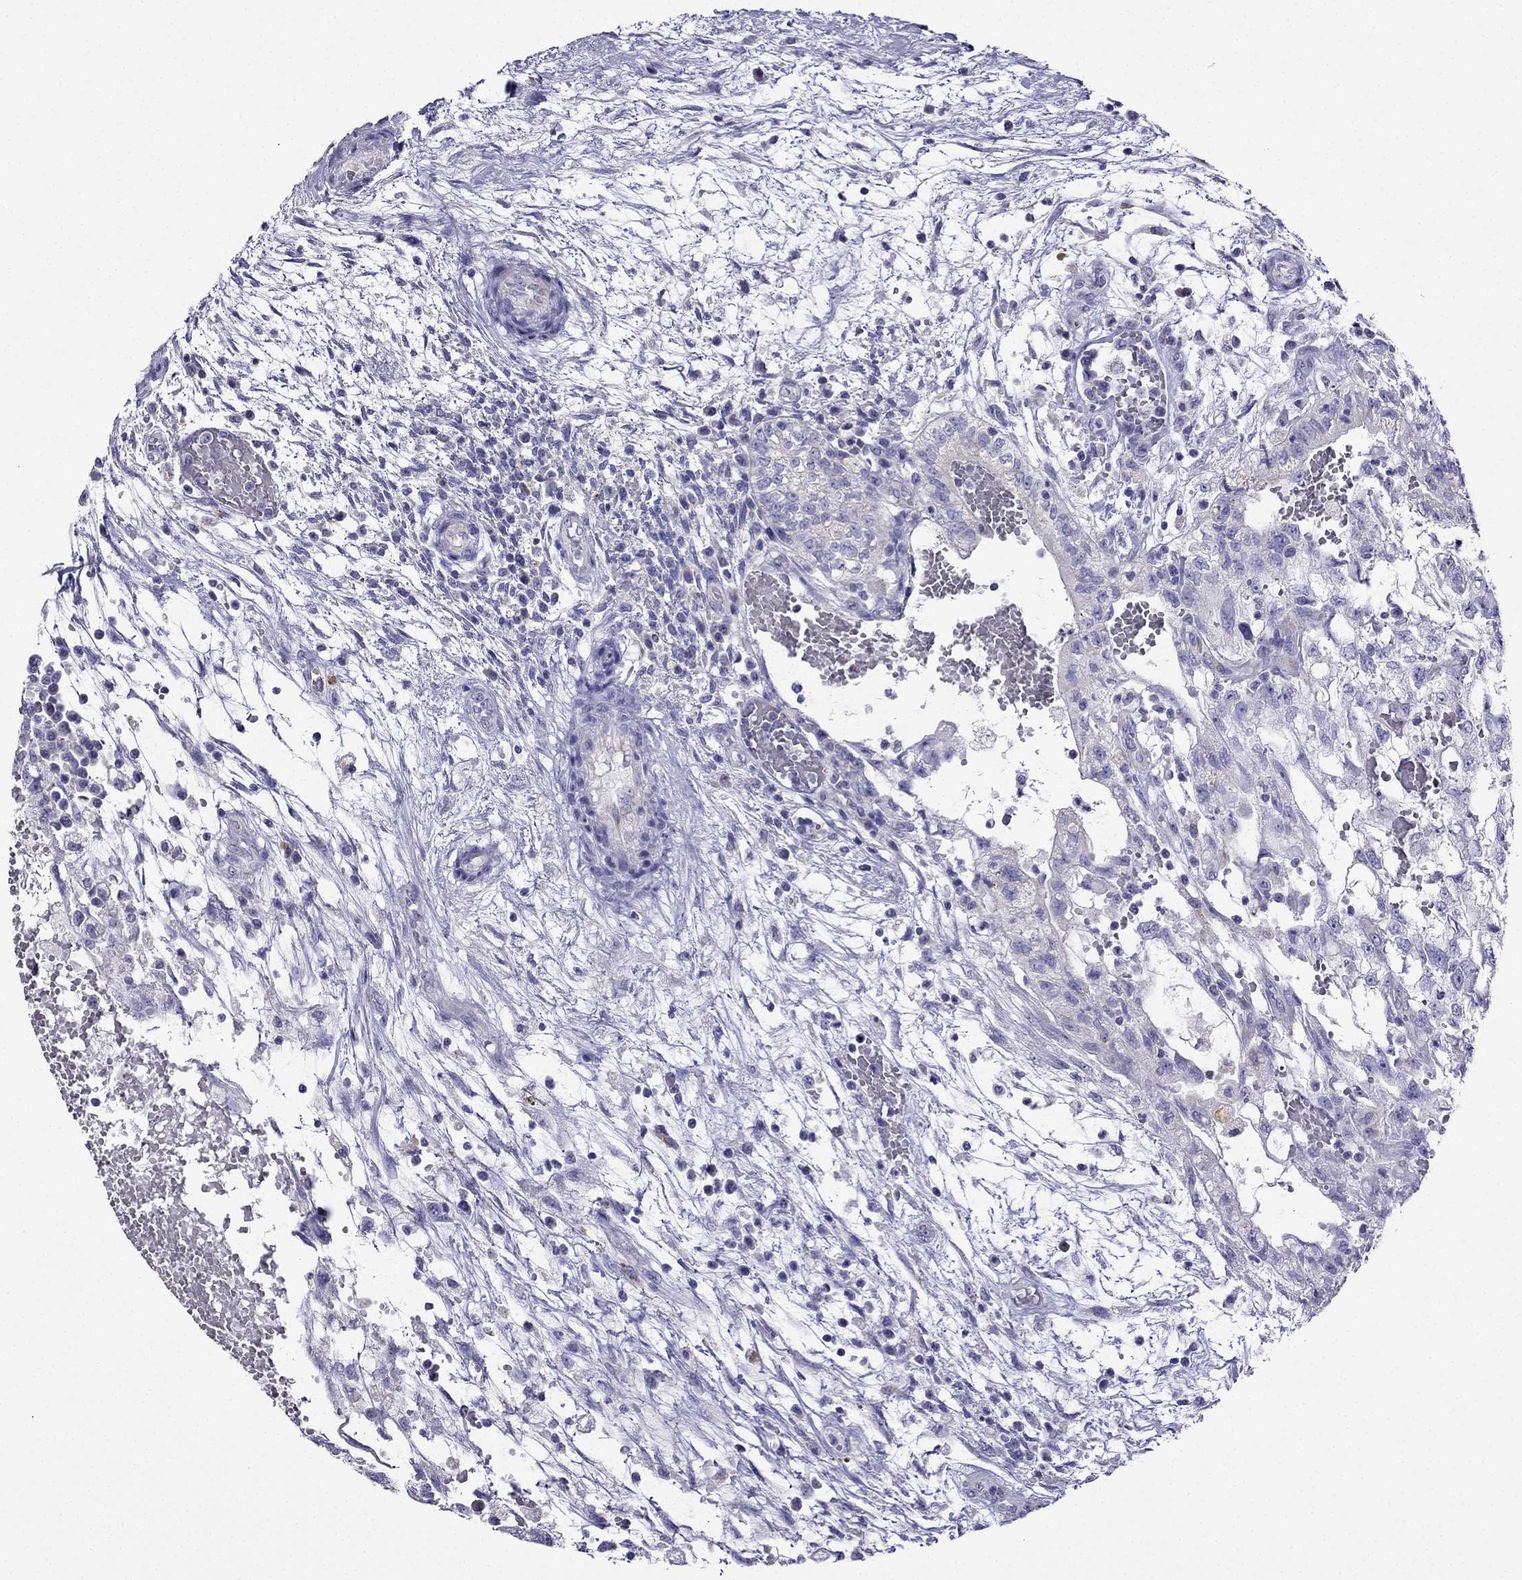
{"staining": {"intensity": "negative", "quantity": "none", "location": "none"}, "tissue": "testis cancer", "cell_type": "Tumor cells", "image_type": "cancer", "snomed": [{"axis": "morphology", "description": "Normal tissue, NOS"}, {"axis": "morphology", "description": "Carcinoma, Embryonal, NOS"}, {"axis": "topography", "description": "Testis"}, {"axis": "topography", "description": "Epididymis"}], "caption": "Immunohistochemistry of testis embryonal carcinoma displays no positivity in tumor cells.", "gene": "KIF5A", "patient": {"sex": "male", "age": 32}}